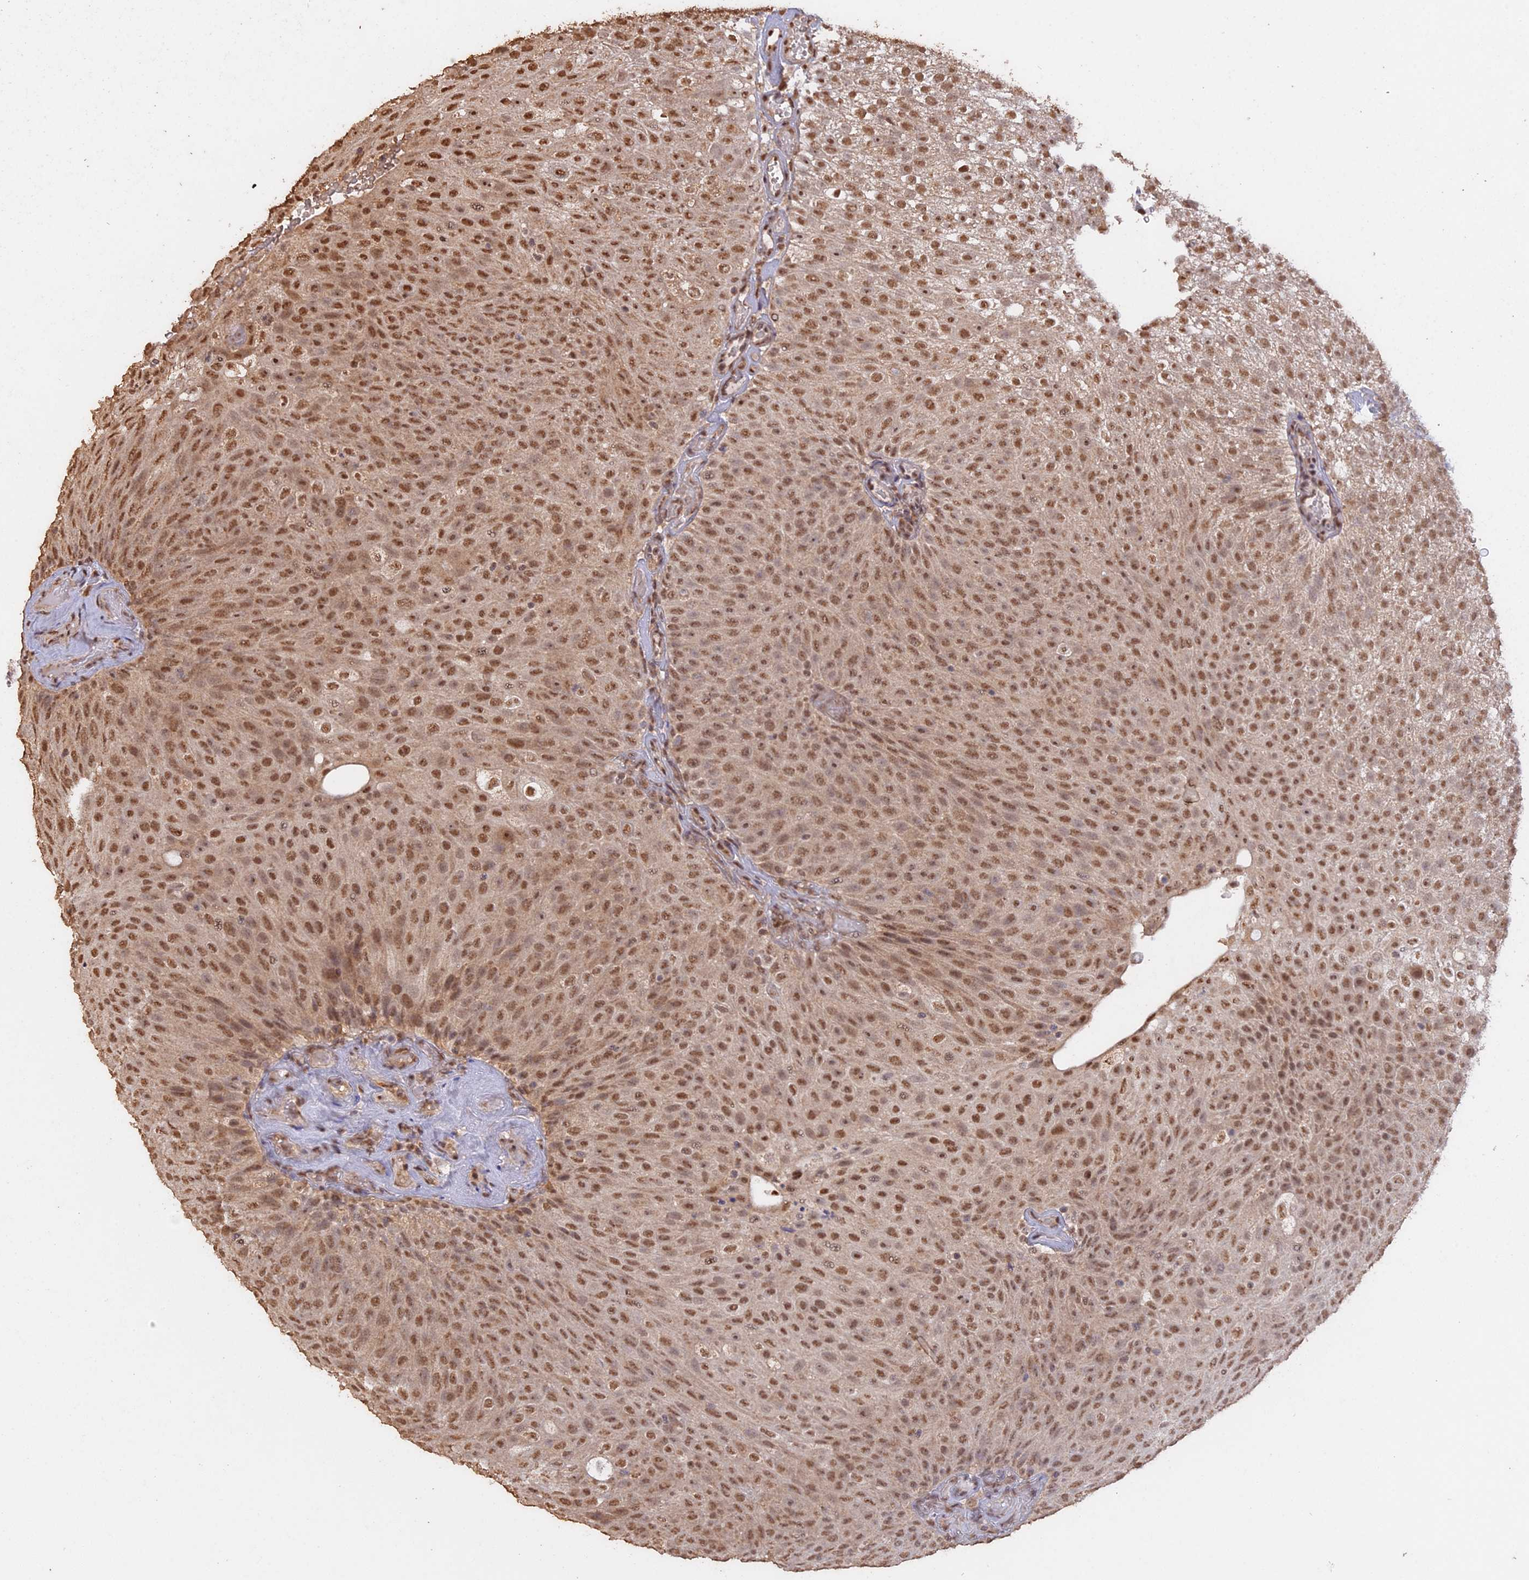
{"staining": {"intensity": "moderate", "quantity": ">75%", "location": "nuclear"}, "tissue": "urothelial cancer", "cell_type": "Tumor cells", "image_type": "cancer", "snomed": [{"axis": "morphology", "description": "Urothelial carcinoma, Low grade"}, {"axis": "topography", "description": "Urinary bladder"}], "caption": "An image showing moderate nuclear staining in approximately >75% of tumor cells in low-grade urothelial carcinoma, as visualized by brown immunohistochemical staining.", "gene": "PSMC6", "patient": {"sex": "male", "age": 78}}